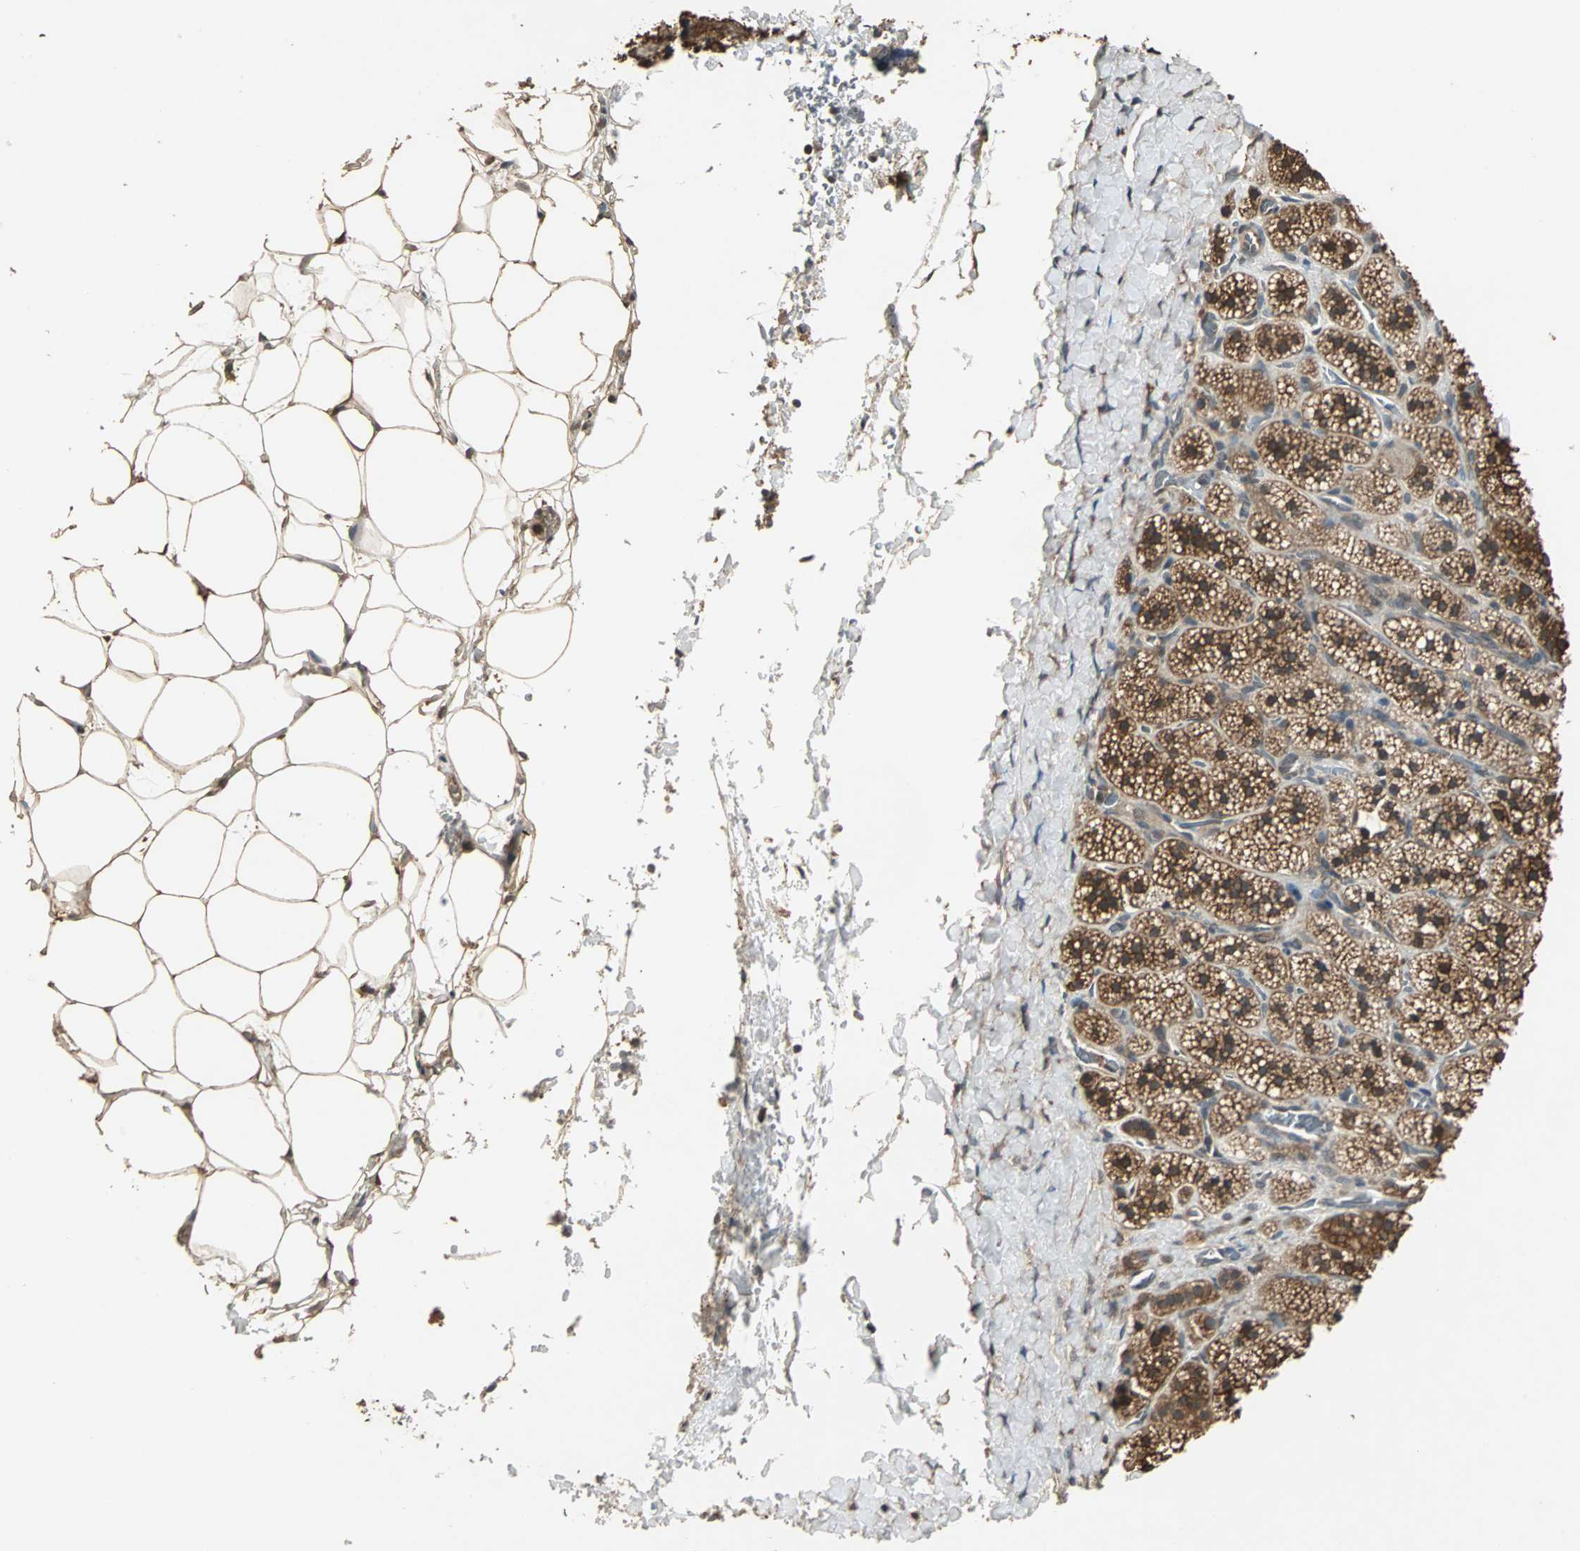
{"staining": {"intensity": "strong", "quantity": ">75%", "location": "cytoplasmic/membranous"}, "tissue": "adrenal gland", "cell_type": "Glandular cells", "image_type": "normal", "snomed": [{"axis": "morphology", "description": "Normal tissue, NOS"}, {"axis": "topography", "description": "Adrenal gland"}], "caption": "A brown stain shows strong cytoplasmic/membranous expression of a protein in glandular cells of benign adrenal gland. The protein is shown in brown color, while the nuclei are stained blue.", "gene": "ABHD2", "patient": {"sex": "female", "age": 44}}